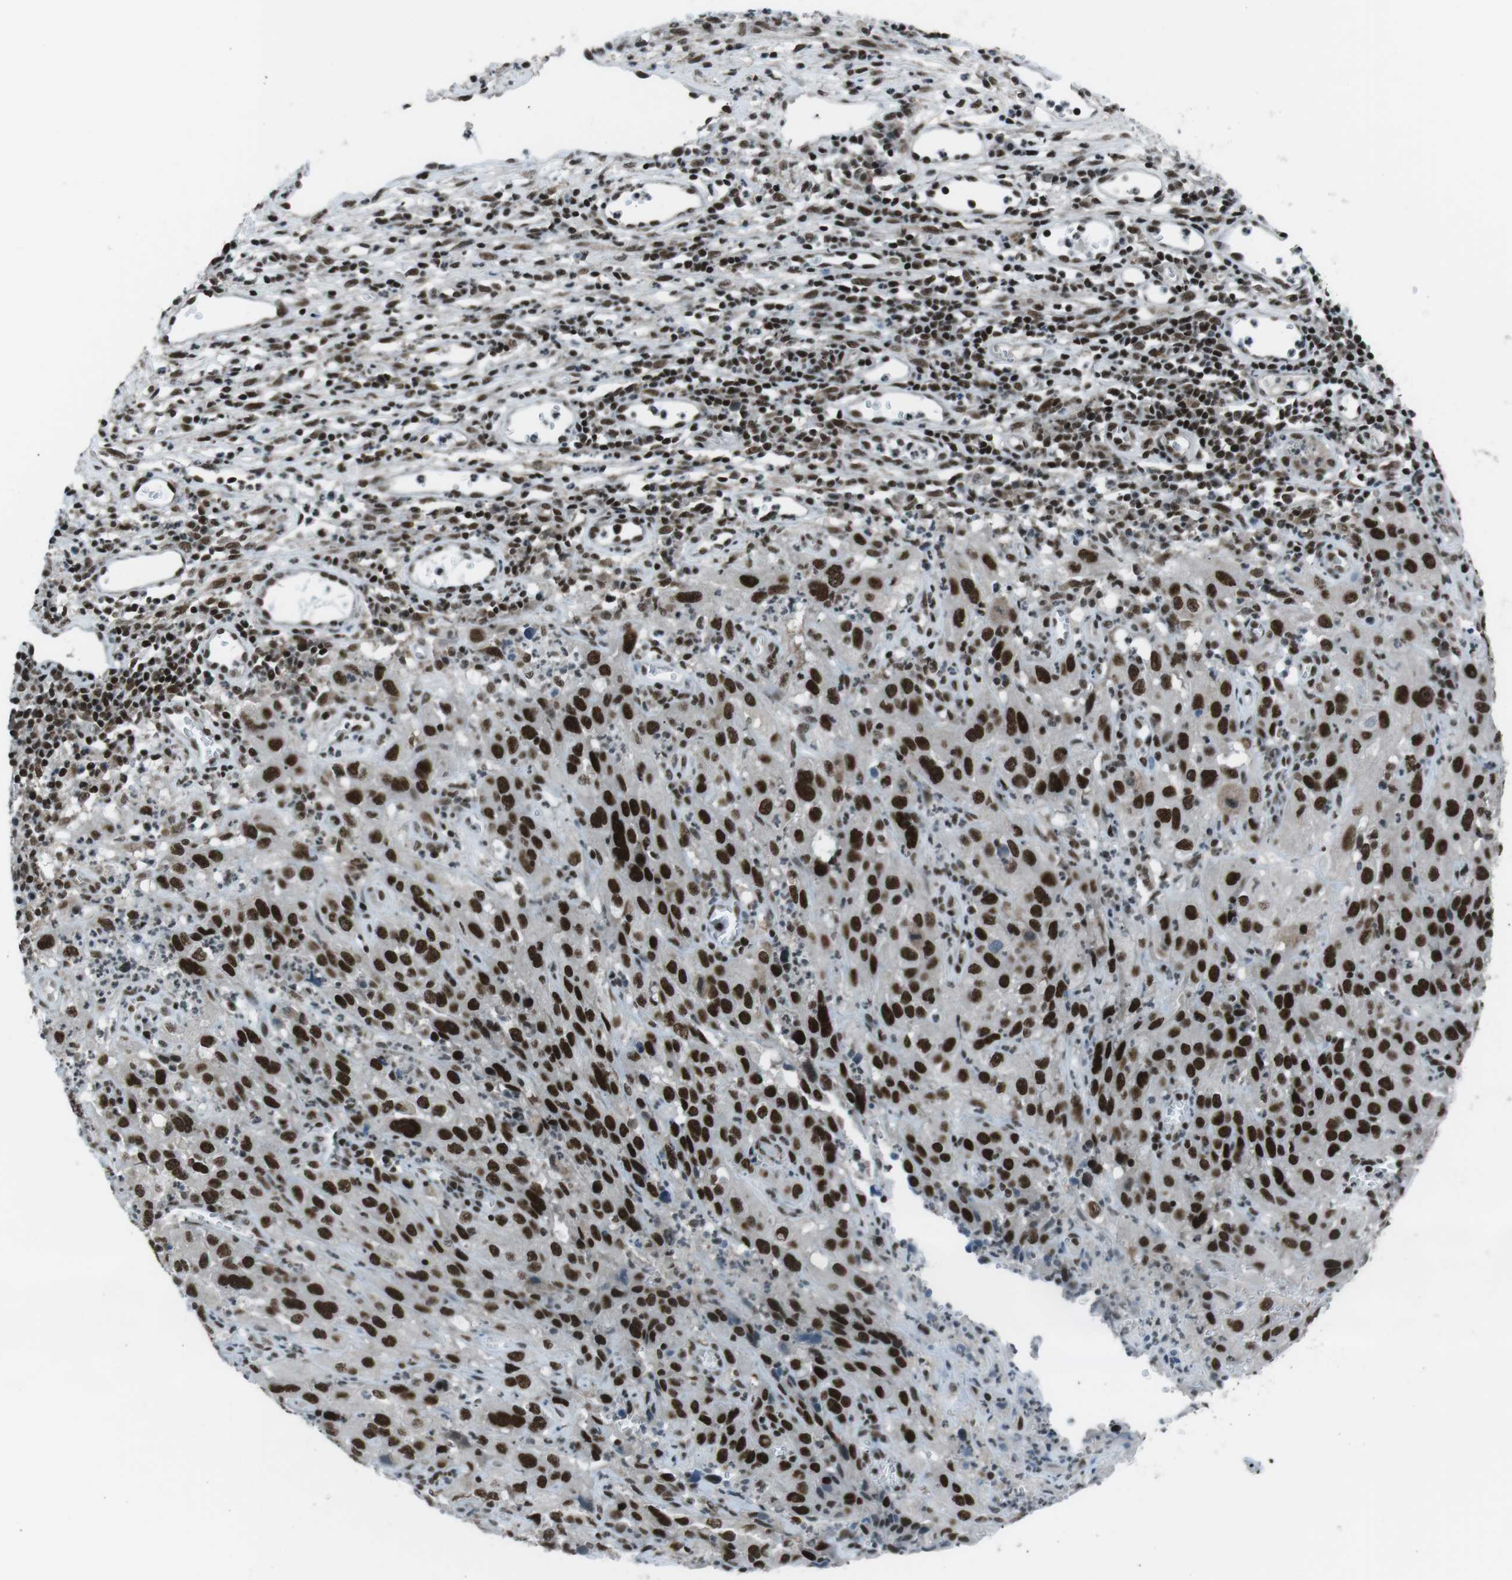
{"staining": {"intensity": "strong", "quantity": ">75%", "location": "nuclear"}, "tissue": "cervical cancer", "cell_type": "Tumor cells", "image_type": "cancer", "snomed": [{"axis": "morphology", "description": "Squamous cell carcinoma, NOS"}, {"axis": "topography", "description": "Cervix"}], "caption": "Immunohistochemical staining of cervical cancer (squamous cell carcinoma) exhibits strong nuclear protein staining in about >75% of tumor cells.", "gene": "TAF1", "patient": {"sex": "female", "age": 32}}